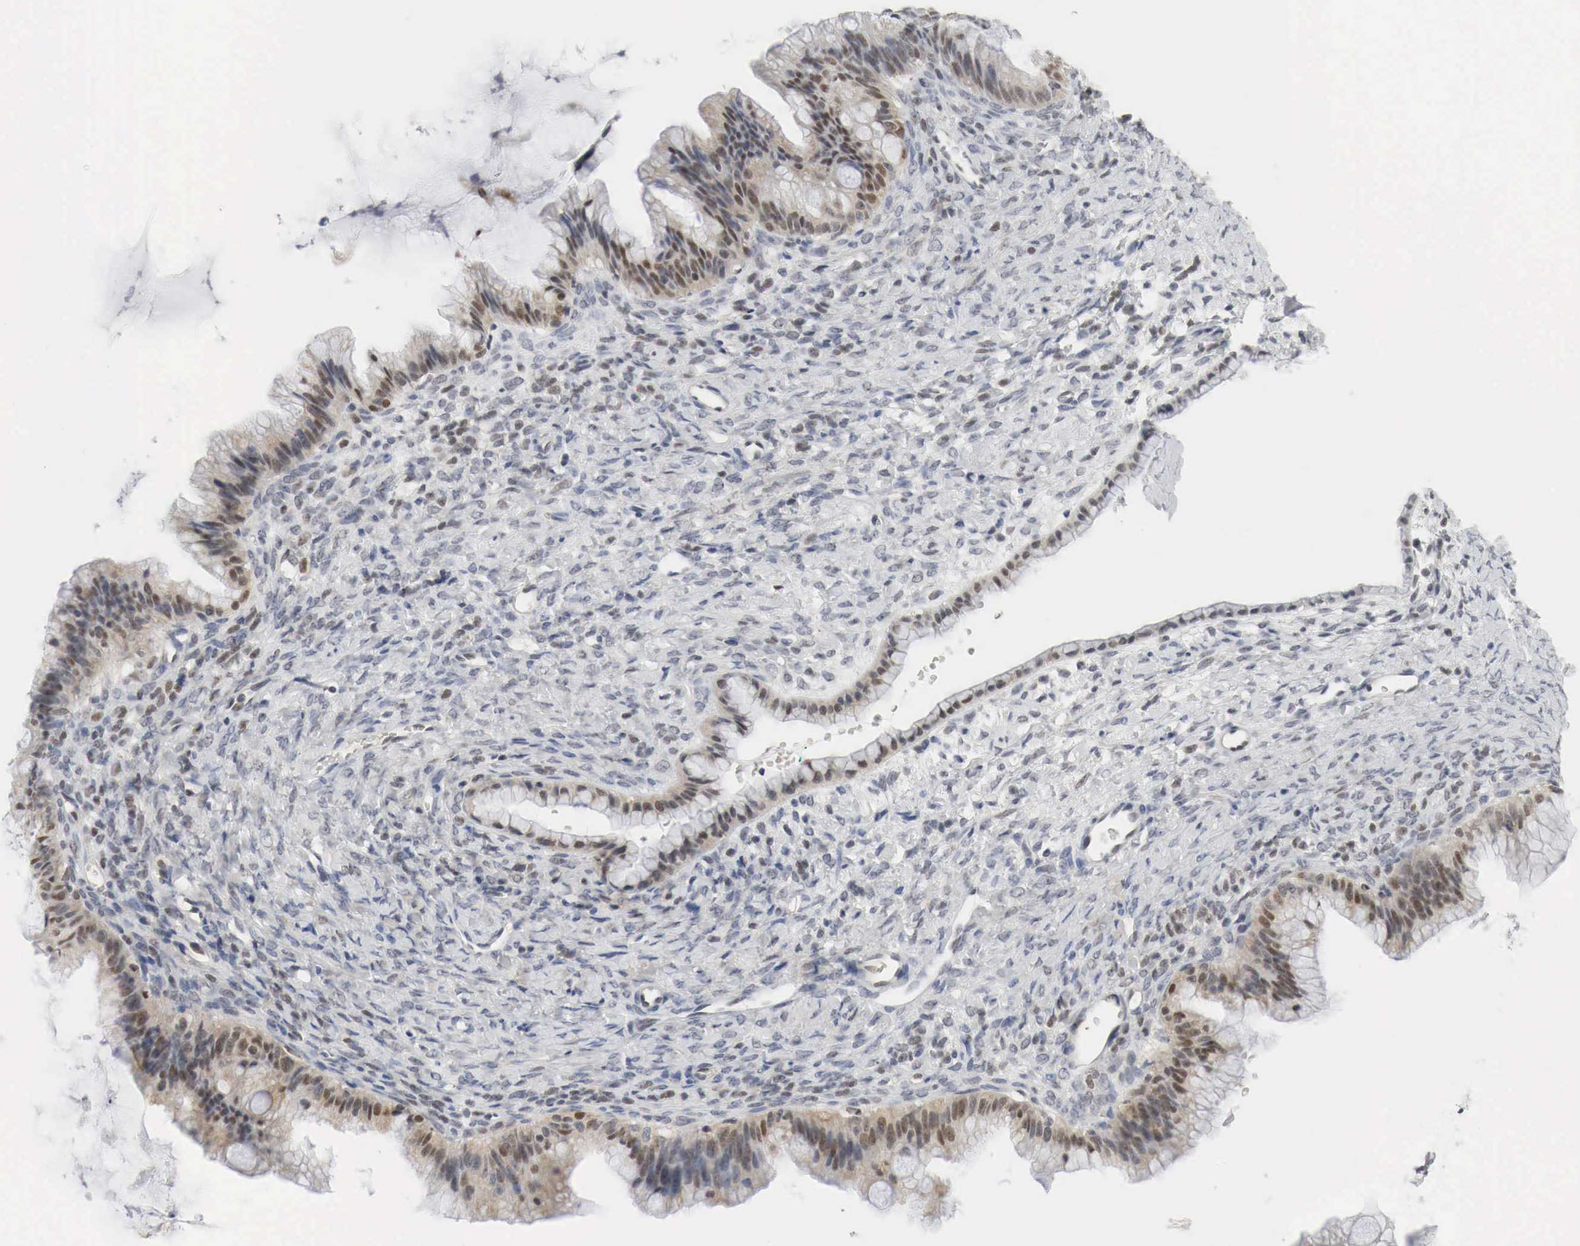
{"staining": {"intensity": "moderate", "quantity": ">75%", "location": "nuclear"}, "tissue": "ovarian cancer", "cell_type": "Tumor cells", "image_type": "cancer", "snomed": [{"axis": "morphology", "description": "Cystadenocarcinoma, mucinous, NOS"}, {"axis": "topography", "description": "Ovary"}], "caption": "The image displays immunohistochemical staining of ovarian cancer (mucinous cystadenocarcinoma). There is moderate nuclear staining is appreciated in approximately >75% of tumor cells.", "gene": "MYC", "patient": {"sex": "female", "age": 25}}